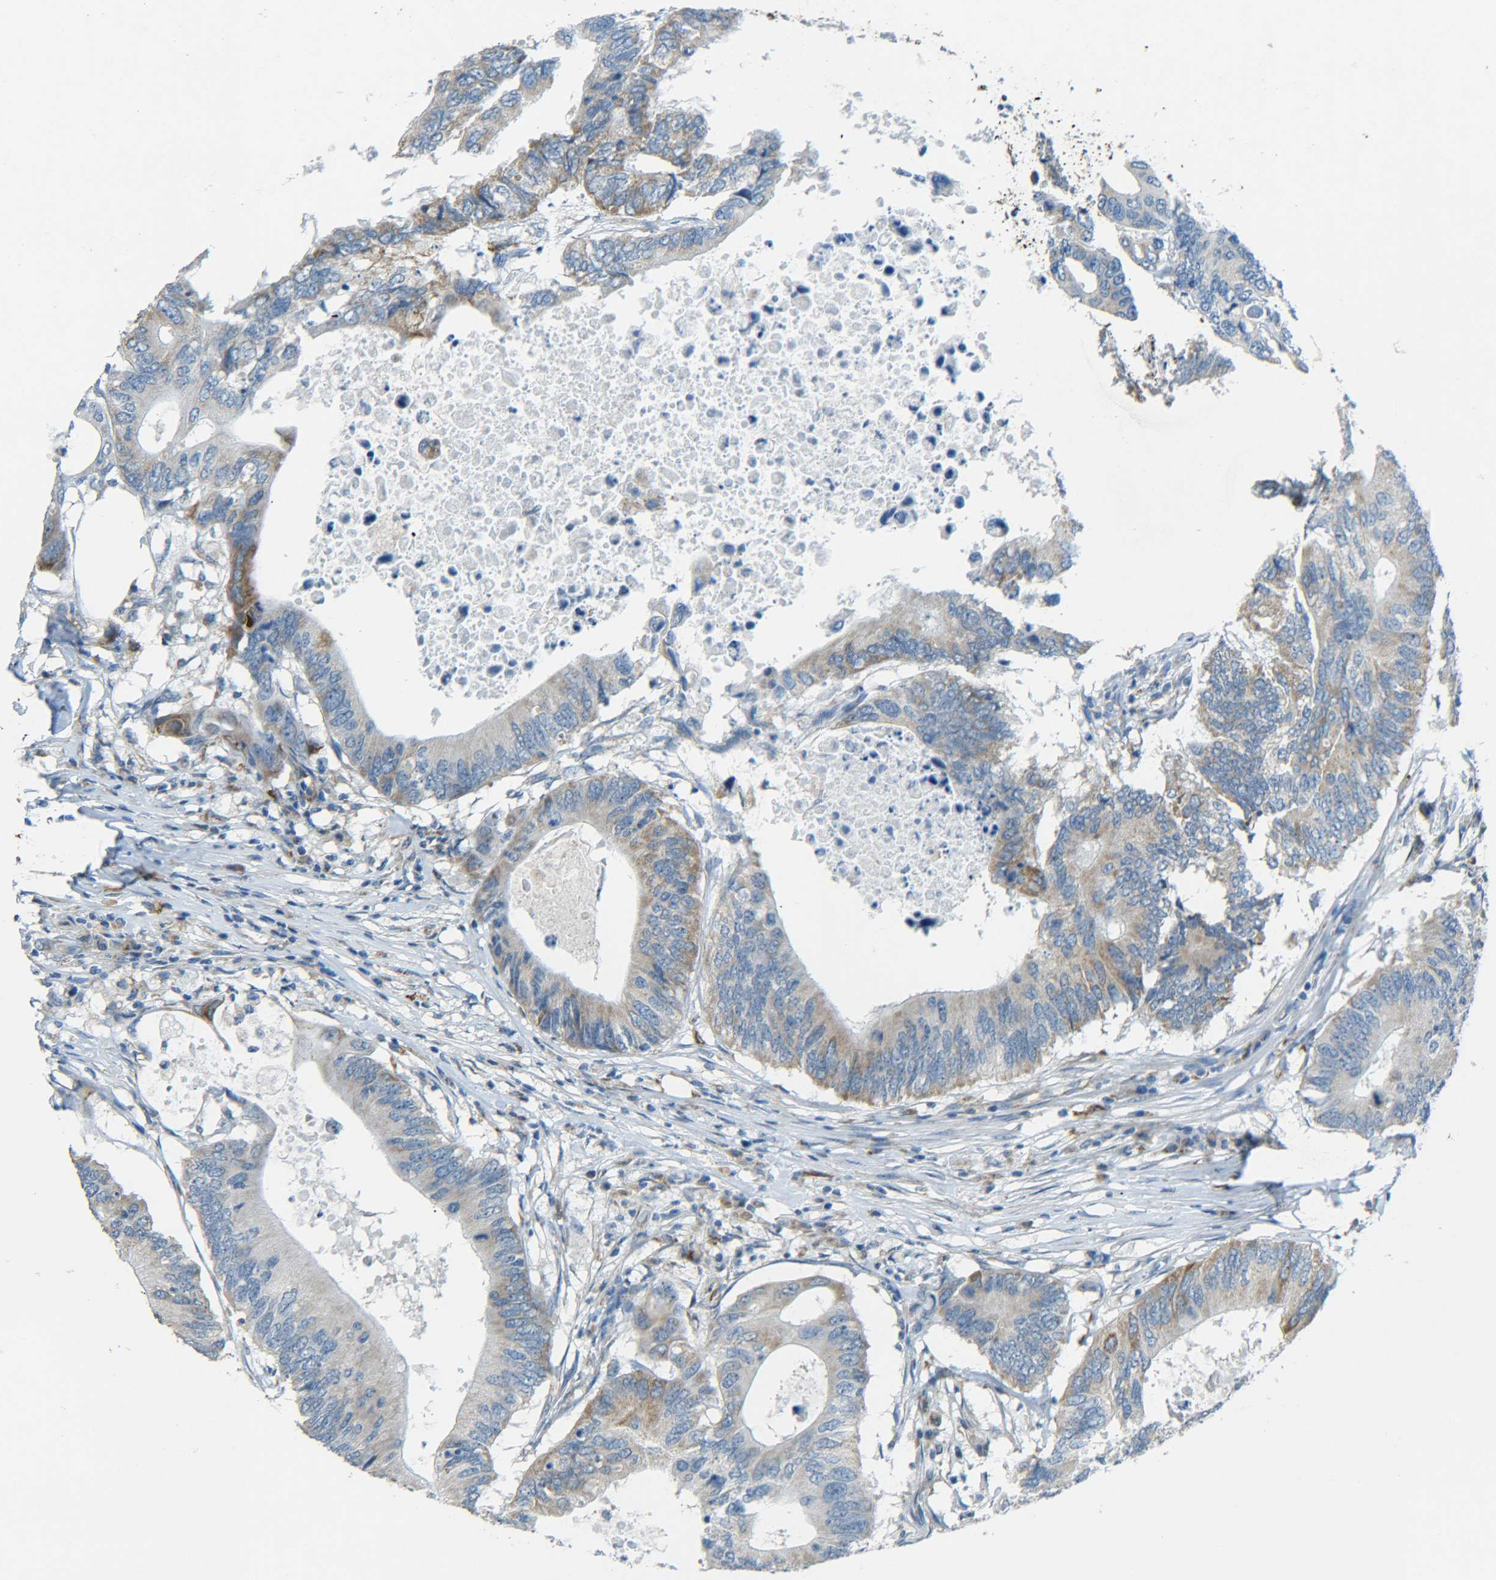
{"staining": {"intensity": "weak", "quantity": ">75%", "location": "cytoplasmic/membranous"}, "tissue": "colorectal cancer", "cell_type": "Tumor cells", "image_type": "cancer", "snomed": [{"axis": "morphology", "description": "Adenocarcinoma, NOS"}, {"axis": "topography", "description": "Colon"}], "caption": "This histopathology image reveals immunohistochemistry (IHC) staining of colorectal adenocarcinoma, with low weak cytoplasmic/membranous expression in approximately >75% of tumor cells.", "gene": "CYB5R1", "patient": {"sex": "male", "age": 71}}